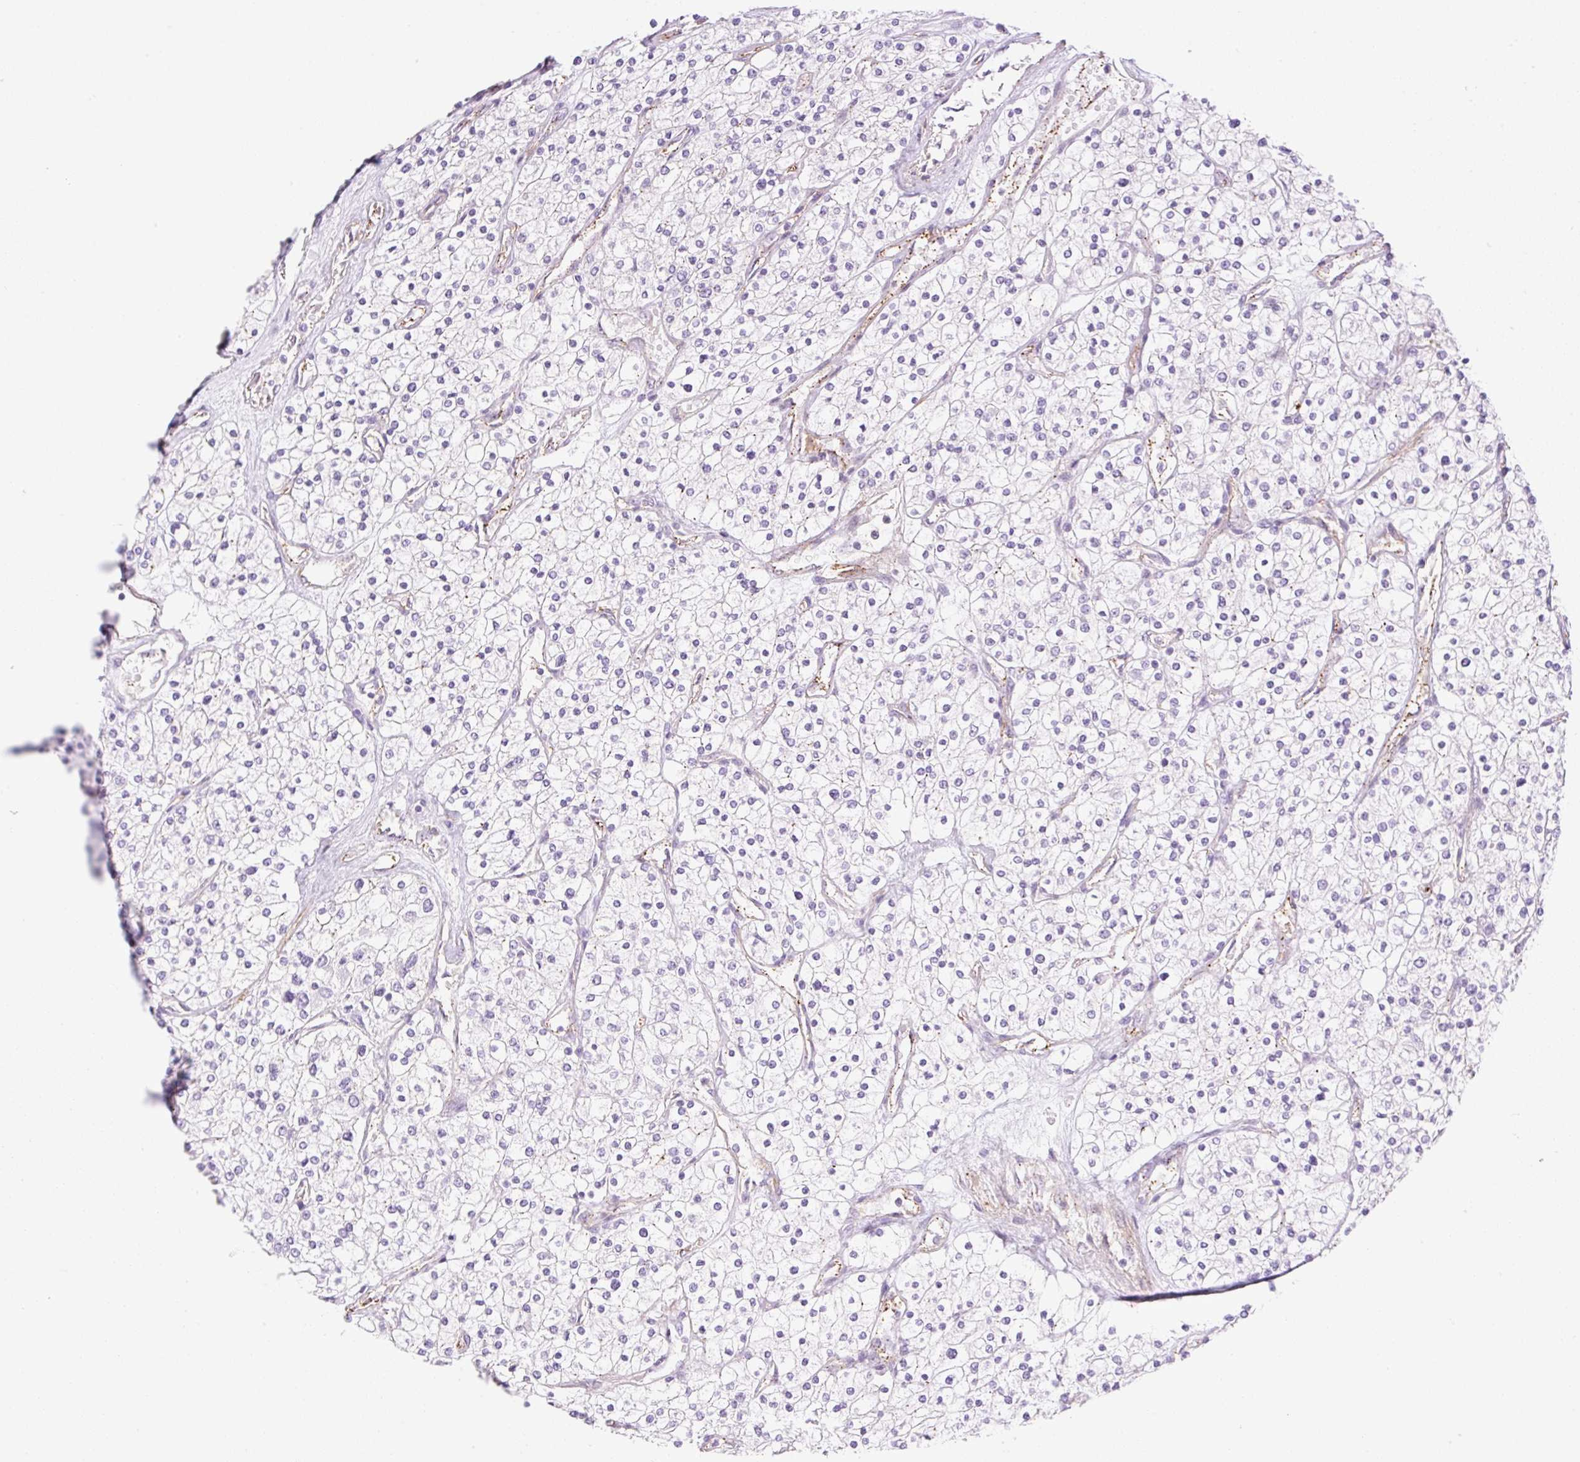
{"staining": {"intensity": "negative", "quantity": "none", "location": "none"}, "tissue": "renal cancer", "cell_type": "Tumor cells", "image_type": "cancer", "snomed": [{"axis": "morphology", "description": "Adenocarcinoma, NOS"}, {"axis": "topography", "description": "Kidney"}], "caption": "A photomicrograph of renal adenocarcinoma stained for a protein demonstrates no brown staining in tumor cells. (Stains: DAB immunohistochemistry with hematoxylin counter stain, Microscopy: brightfield microscopy at high magnification).", "gene": "EHD3", "patient": {"sex": "male", "age": 80}}